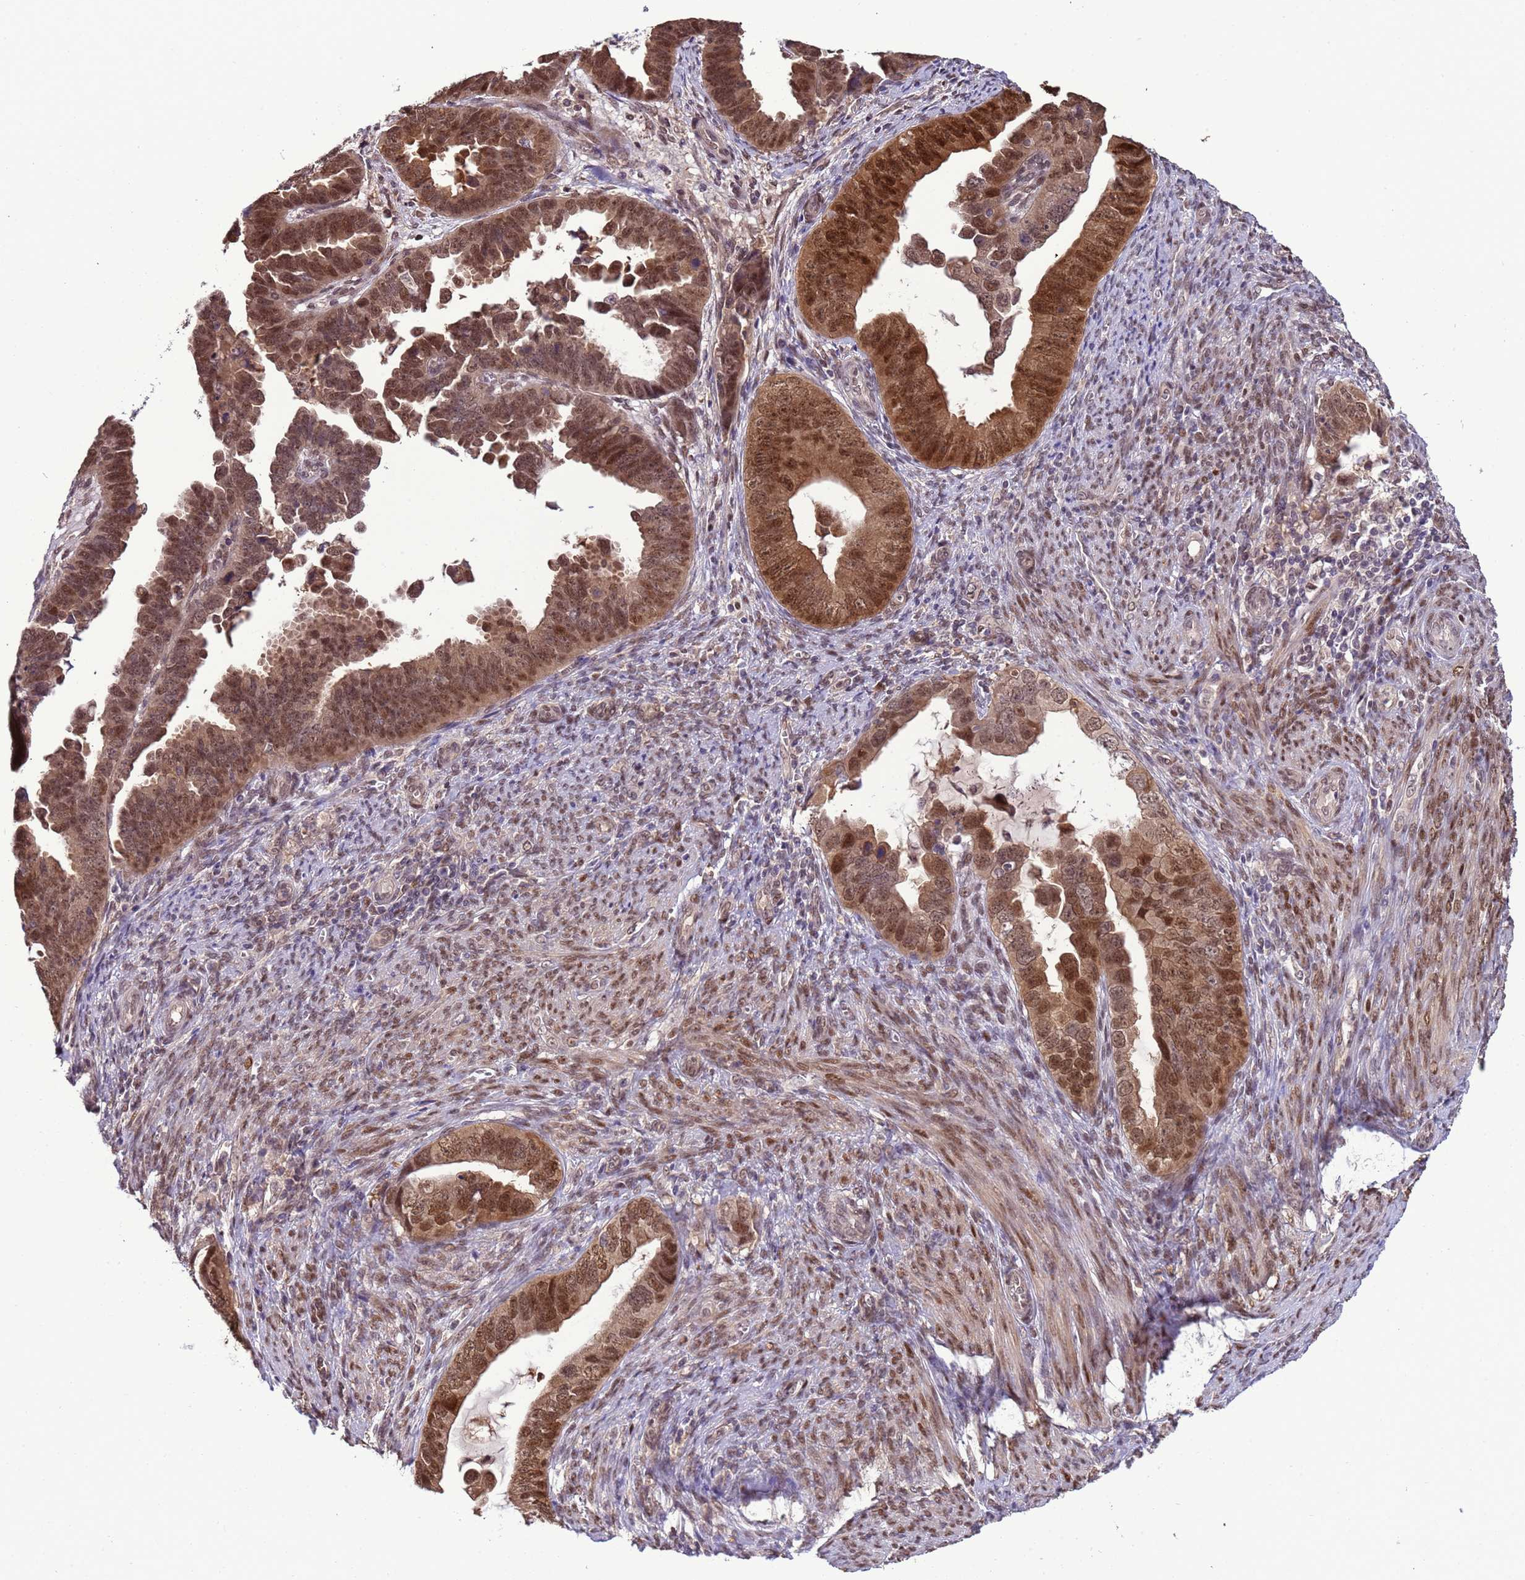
{"staining": {"intensity": "strong", "quantity": ">75%", "location": "cytoplasmic/membranous,nuclear"}, "tissue": "endometrial cancer", "cell_type": "Tumor cells", "image_type": "cancer", "snomed": [{"axis": "morphology", "description": "Adenocarcinoma, NOS"}, {"axis": "topography", "description": "Endometrium"}], "caption": "This photomicrograph shows endometrial adenocarcinoma stained with immunohistochemistry (IHC) to label a protein in brown. The cytoplasmic/membranous and nuclear of tumor cells show strong positivity for the protein. Nuclei are counter-stained blue.", "gene": "ZBTB5", "patient": {"sex": "female", "age": 75}}